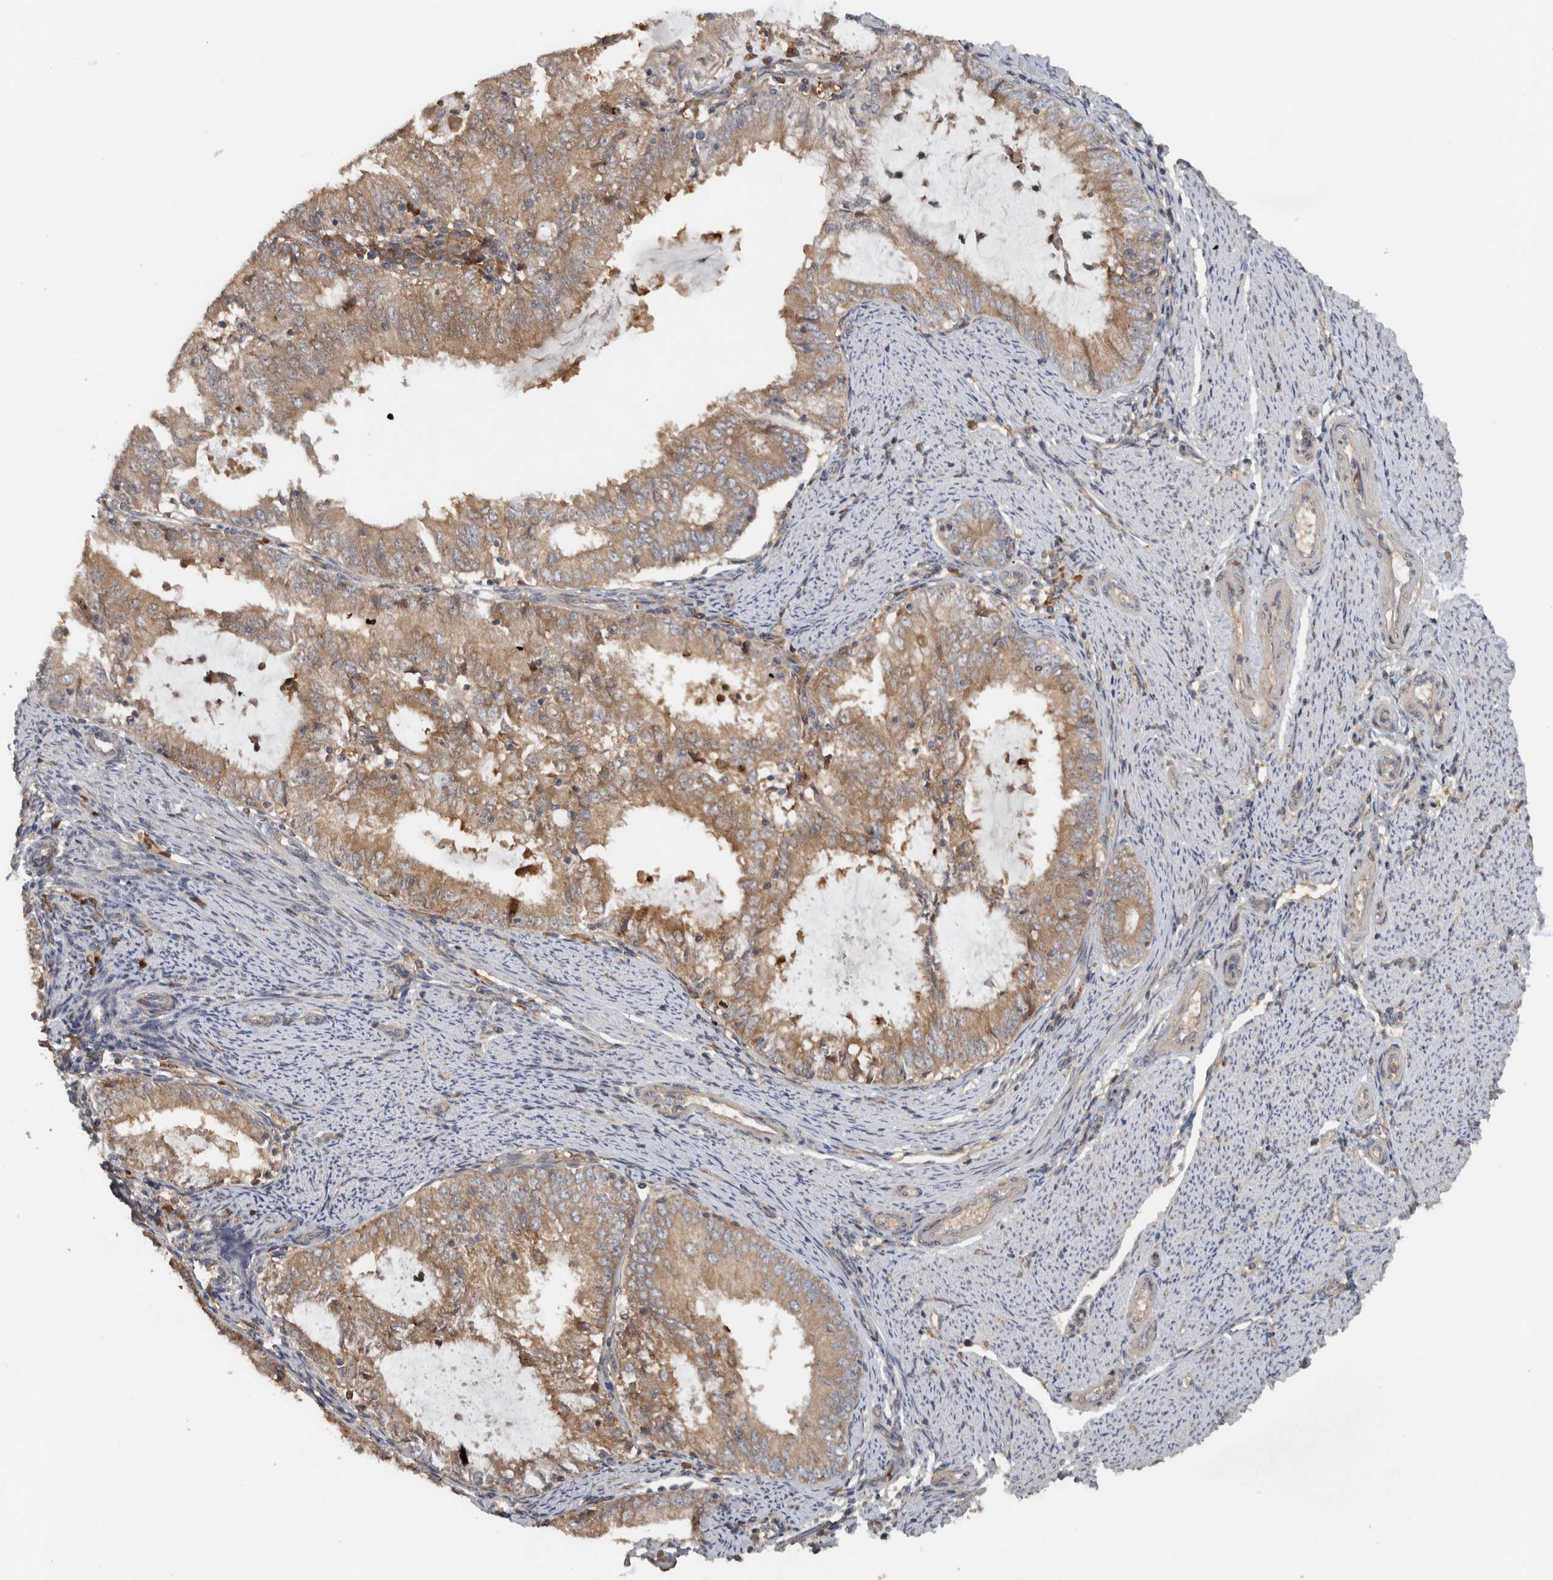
{"staining": {"intensity": "moderate", "quantity": ">75%", "location": "cytoplasmic/membranous"}, "tissue": "endometrial cancer", "cell_type": "Tumor cells", "image_type": "cancer", "snomed": [{"axis": "morphology", "description": "Adenocarcinoma, NOS"}, {"axis": "topography", "description": "Endometrium"}], "caption": "Protein analysis of endometrial adenocarcinoma tissue shows moderate cytoplasmic/membranous staining in approximately >75% of tumor cells.", "gene": "VEPH1", "patient": {"sex": "female", "age": 57}}